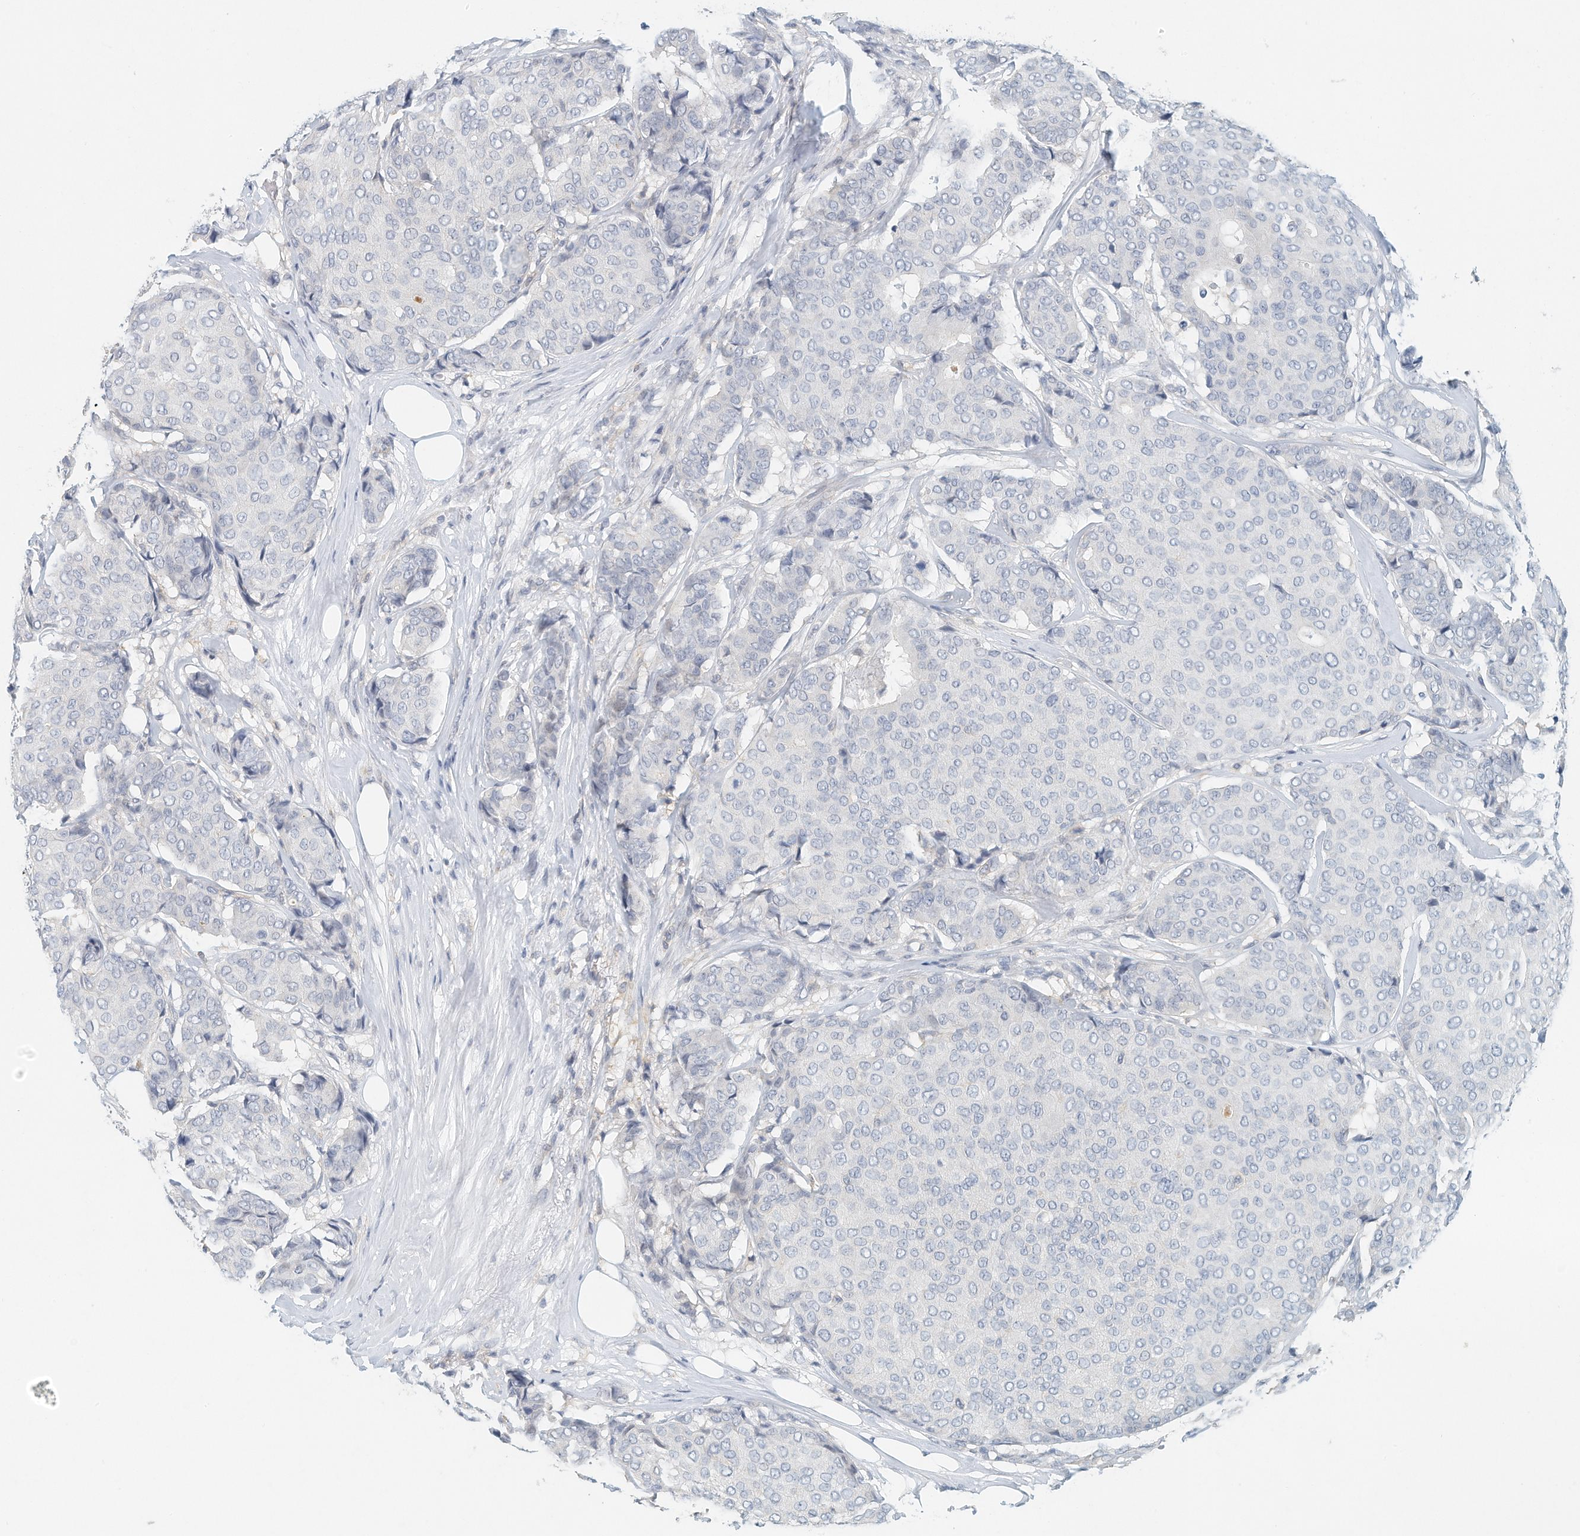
{"staining": {"intensity": "negative", "quantity": "none", "location": "none"}, "tissue": "breast cancer", "cell_type": "Tumor cells", "image_type": "cancer", "snomed": [{"axis": "morphology", "description": "Duct carcinoma"}, {"axis": "topography", "description": "Breast"}], "caption": "Immunohistochemical staining of human breast cancer (invasive ductal carcinoma) displays no significant staining in tumor cells.", "gene": "MICAL1", "patient": {"sex": "female", "age": 75}}